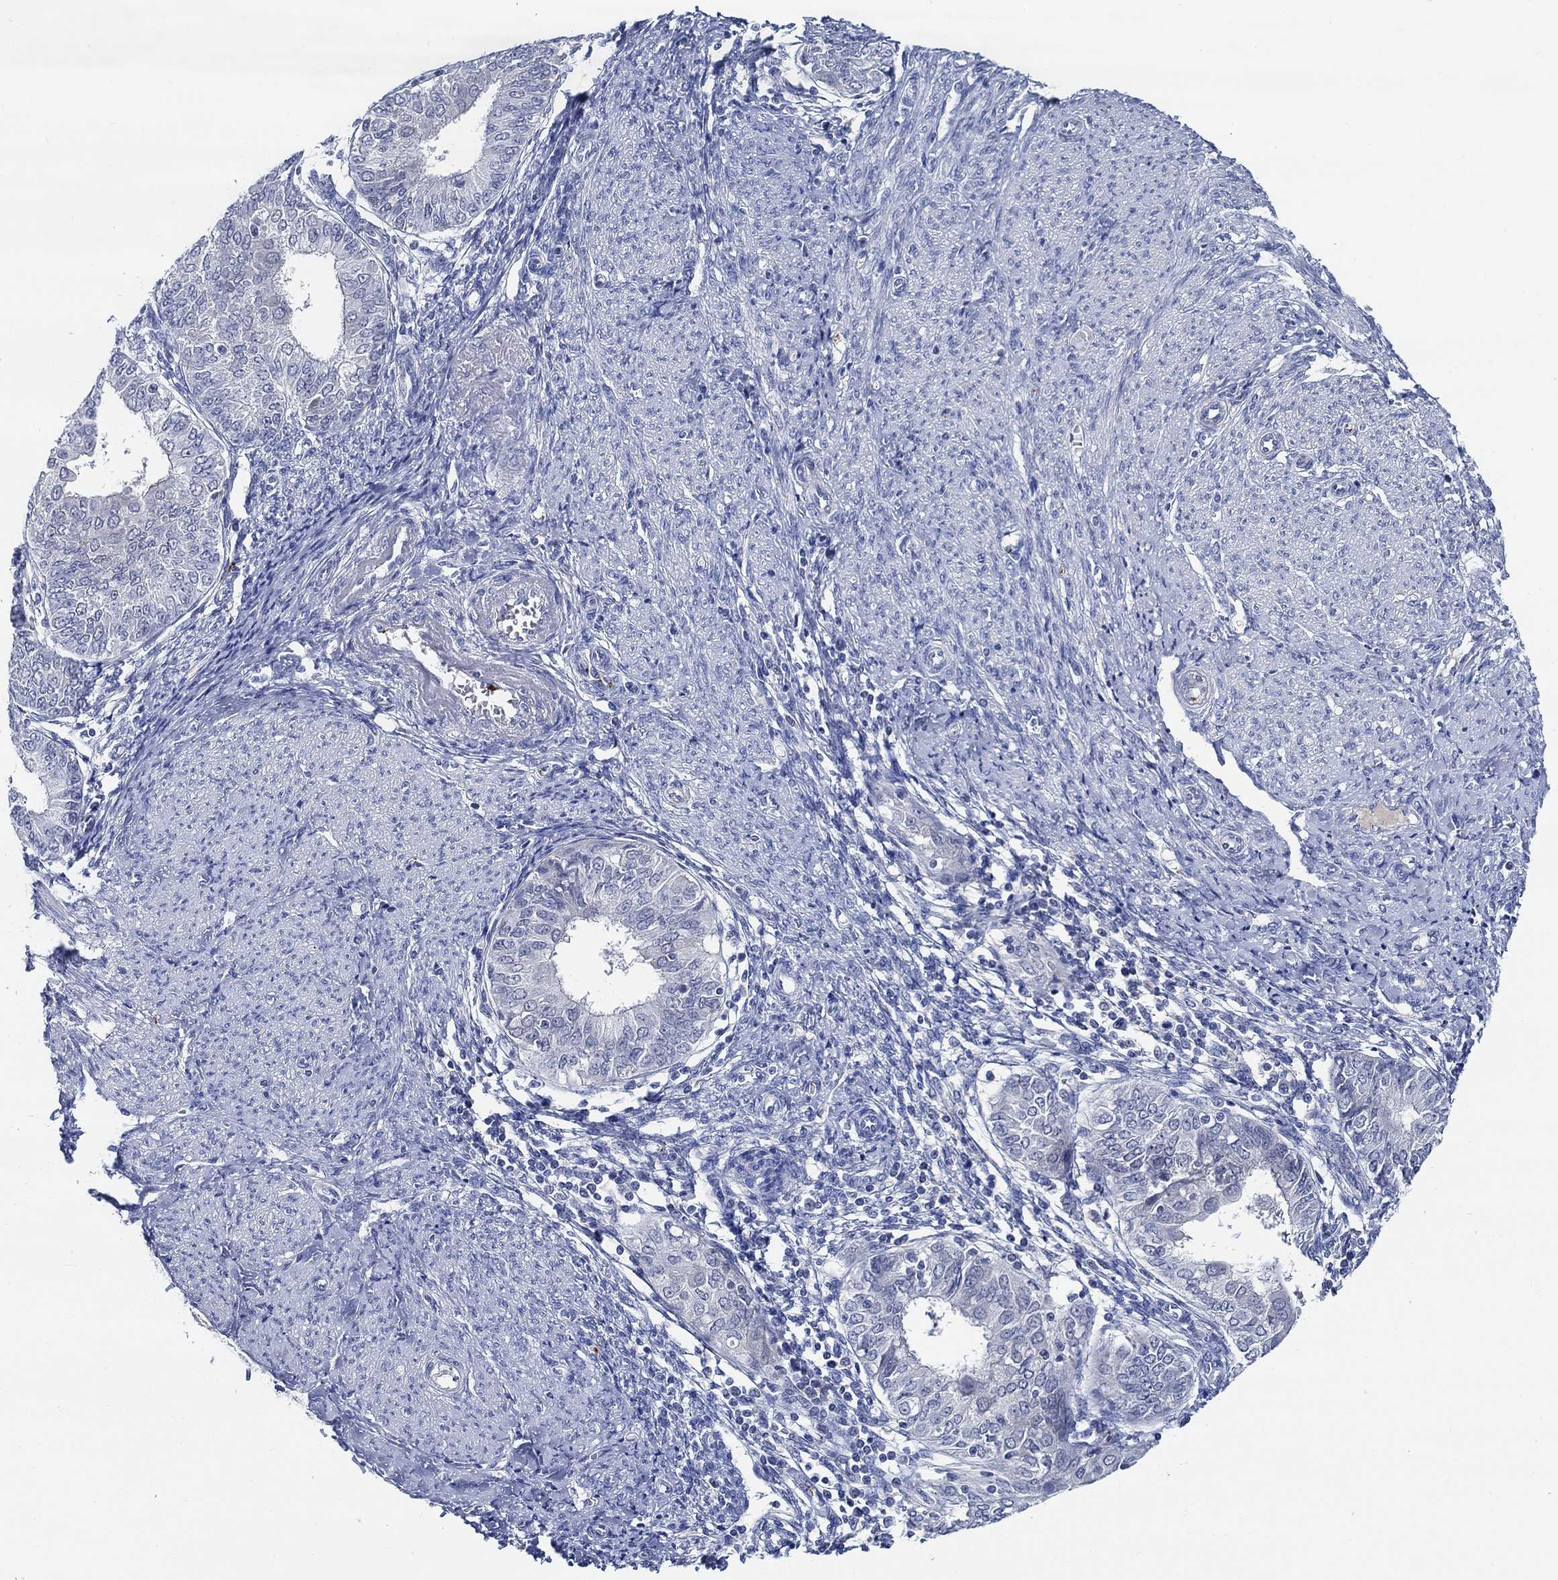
{"staining": {"intensity": "negative", "quantity": "none", "location": "none"}, "tissue": "endometrial cancer", "cell_type": "Tumor cells", "image_type": "cancer", "snomed": [{"axis": "morphology", "description": "Adenocarcinoma, NOS"}, {"axis": "topography", "description": "Endometrium"}], "caption": "Endometrial cancer stained for a protein using immunohistochemistry reveals no positivity tumor cells.", "gene": "ALOX12", "patient": {"sex": "female", "age": 68}}